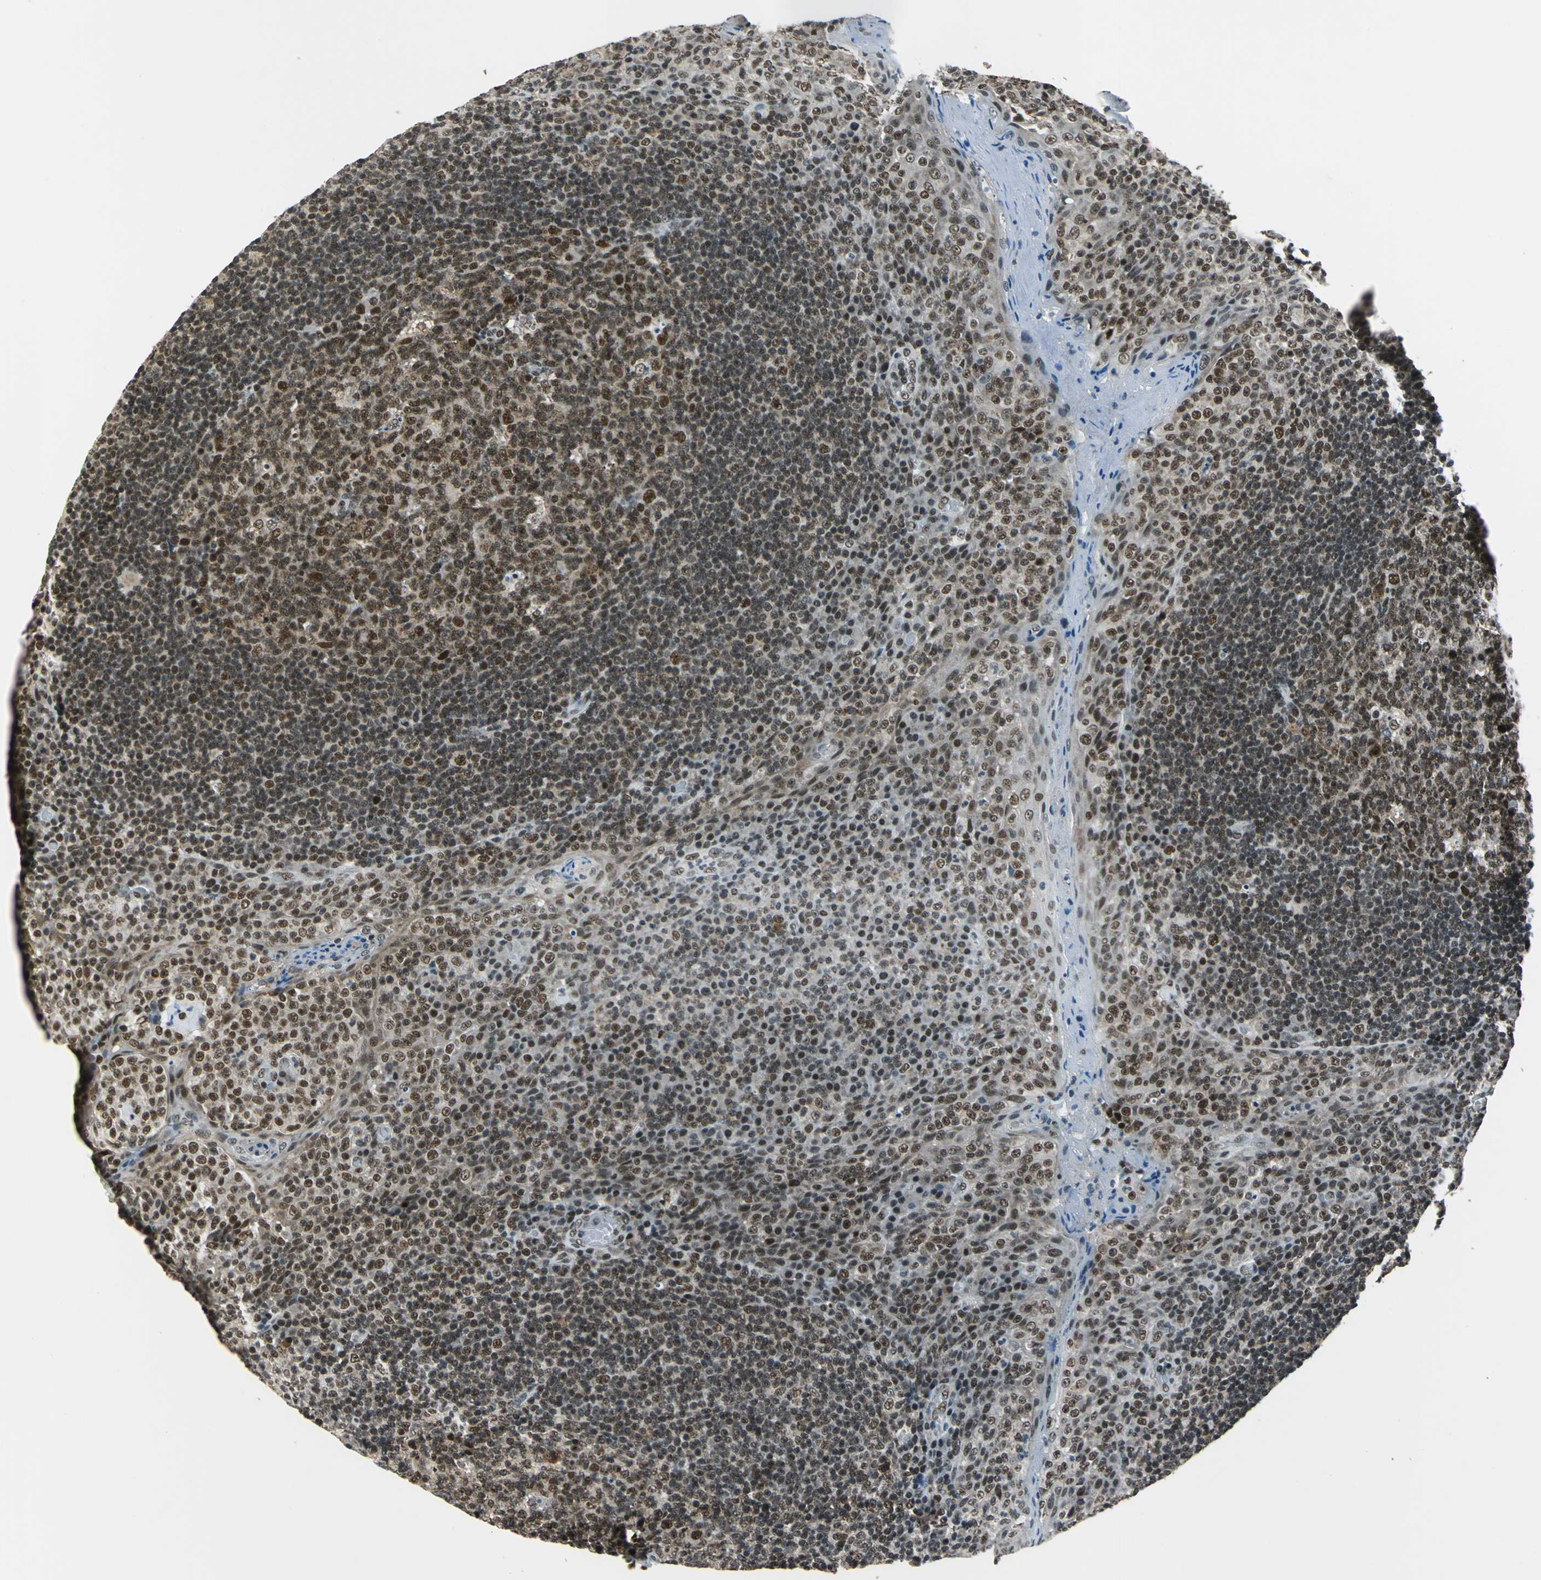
{"staining": {"intensity": "strong", "quantity": ">75%", "location": "nuclear"}, "tissue": "tonsil", "cell_type": "Germinal center cells", "image_type": "normal", "snomed": [{"axis": "morphology", "description": "Normal tissue, NOS"}, {"axis": "topography", "description": "Tonsil"}], "caption": "Immunohistochemical staining of benign tonsil exhibits high levels of strong nuclear staining in approximately >75% of germinal center cells. (DAB (3,3'-diaminobenzidine) IHC with brightfield microscopy, high magnification).", "gene": "BCLAF1", "patient": {"sex": "male", "age": 17}}